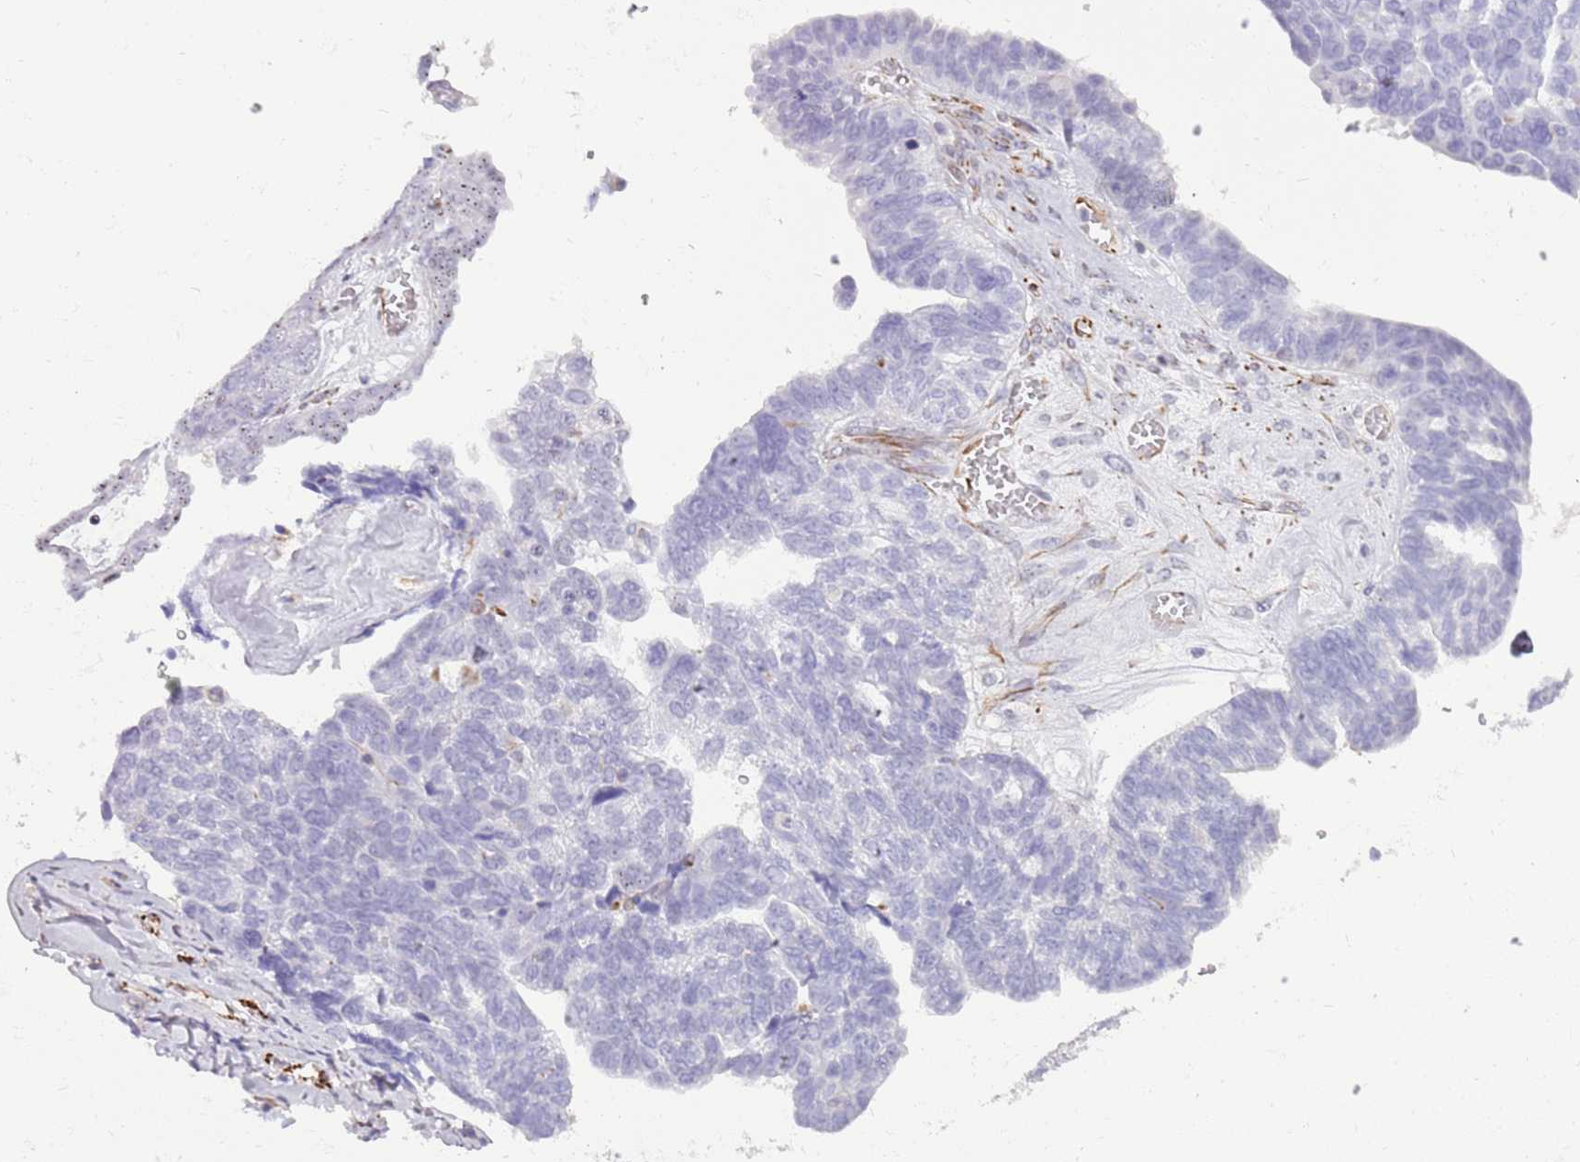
{"staining": {"intensity": "negative", "quantity": "none", "location": "none"}, "tissue": "ovarian cancer", "cell_type": "Tumor cells", "image_type": "cancer", "snomed": [{"axis": "morphology", "description": "Cystadenocarcinoma, serous, NOS"}, {"axis": "topography", "description": "Ovary"}], "caption": "Immunohistochemical staining of human ovarian cancer demonstrates no significant staining in tumor cells.", "gene": "NBPF3", "patient": {"sex": "female", "age": 79}}